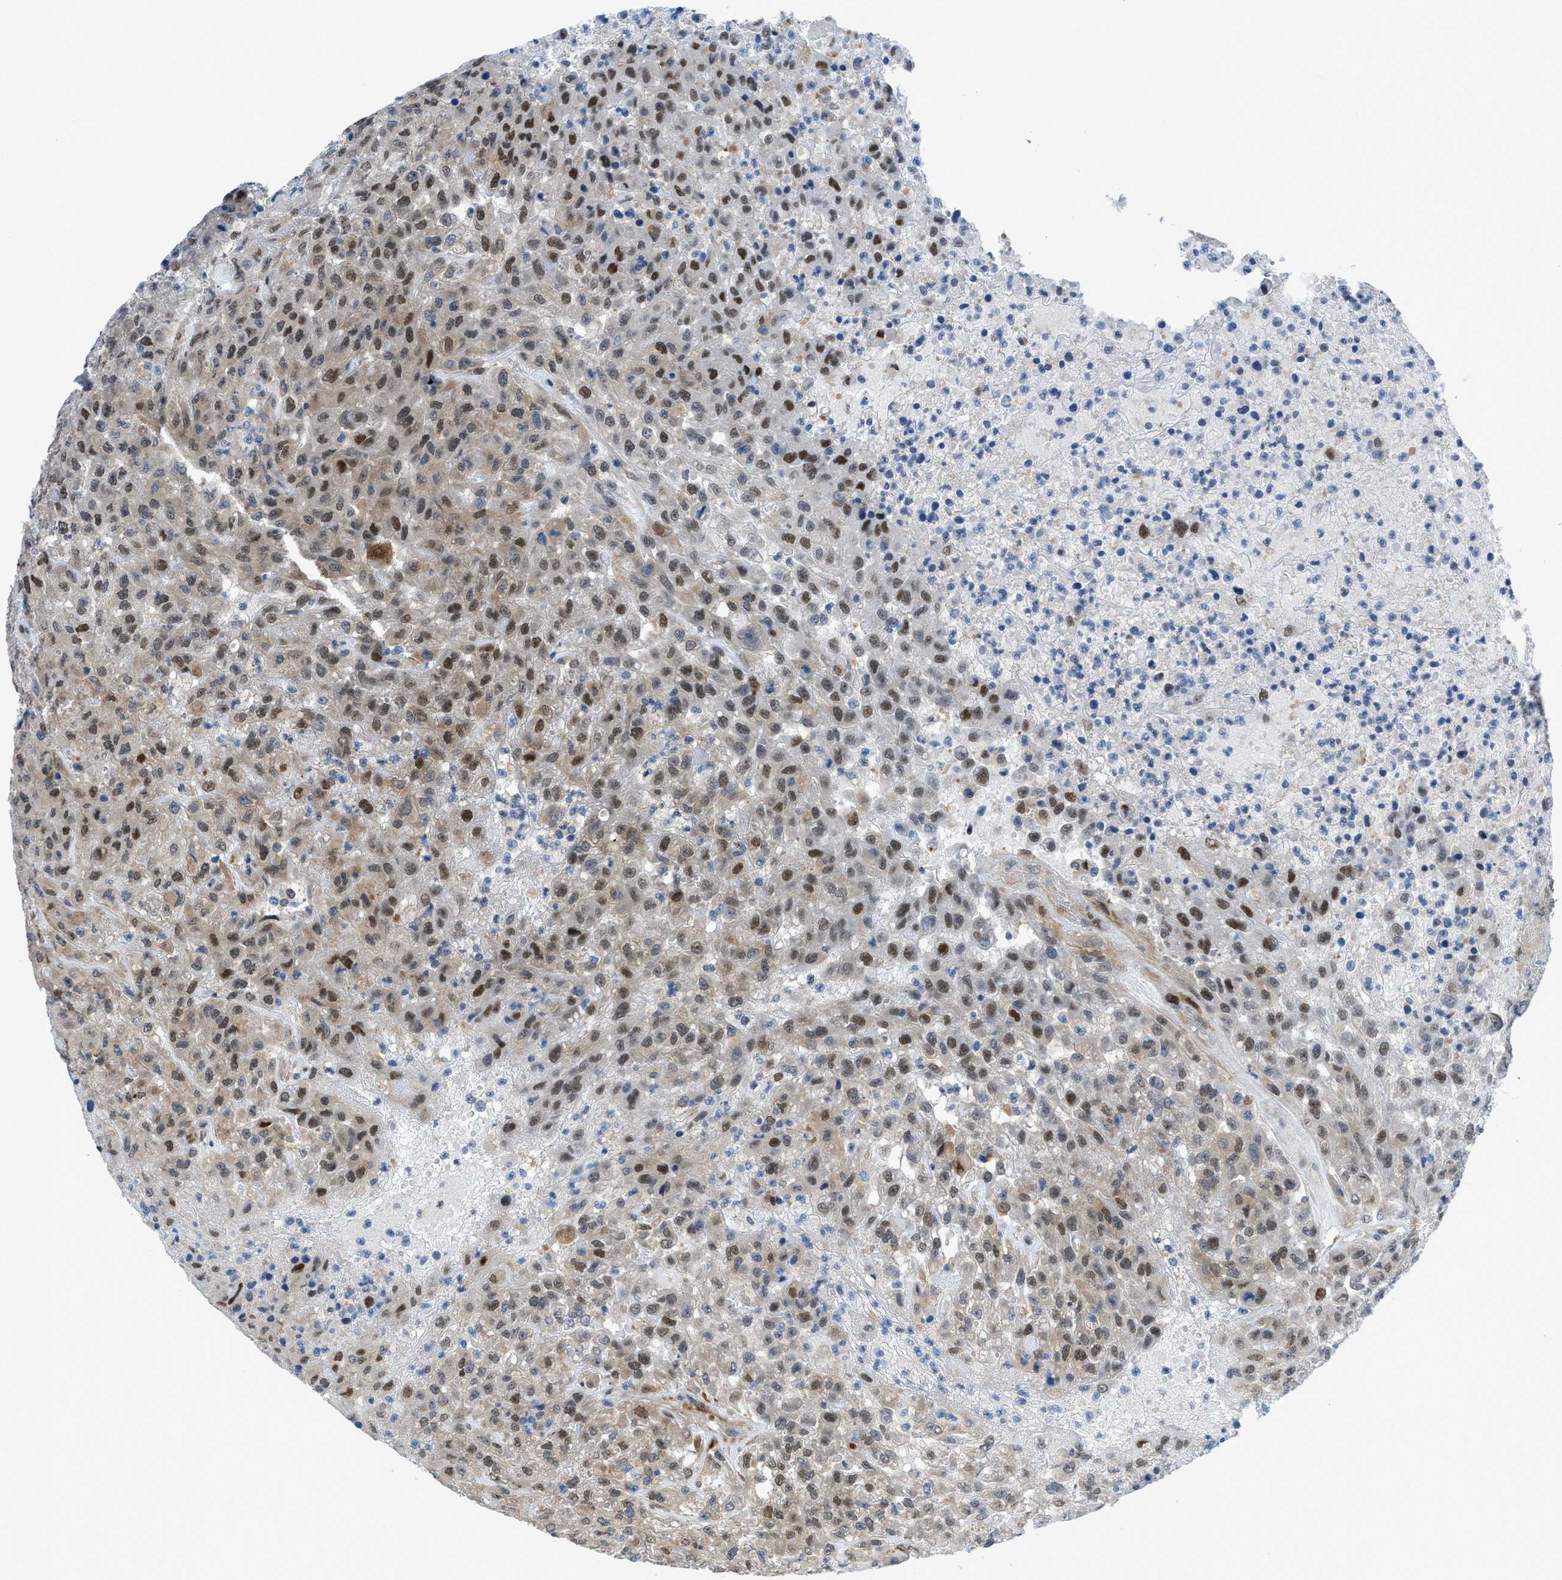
{"staining": {"intensity": "strong", "quantity": ">75%", "location": "cytoplasmic/membranous,nuclear"}, "tissue": "urothelial cancer", "cell_type": "Tumor cells", "image_type": "cancer", "snomed": [{"axis": "morphology", "description": "Urothelial carcinoma, High grade"}, {"axis": "topography", "description": "Urinary bladder"}], "caption": "Immunohistochemistry staining of urothelial cancer, which displays high levels of strong cytoplasmic/membranous and nuclear expression in approximately >75% of tumor cells indicating strong cytoplasmic/membranous and nuclear protein staining. The staining was performed using DAB (3,3'-diaminobenzidine) (brown) for protein detection and nuclei were counterstained in hematoxylin (blue).", "gene": "TMEM45B", "patient": {"sex": "male", "age": 46}}